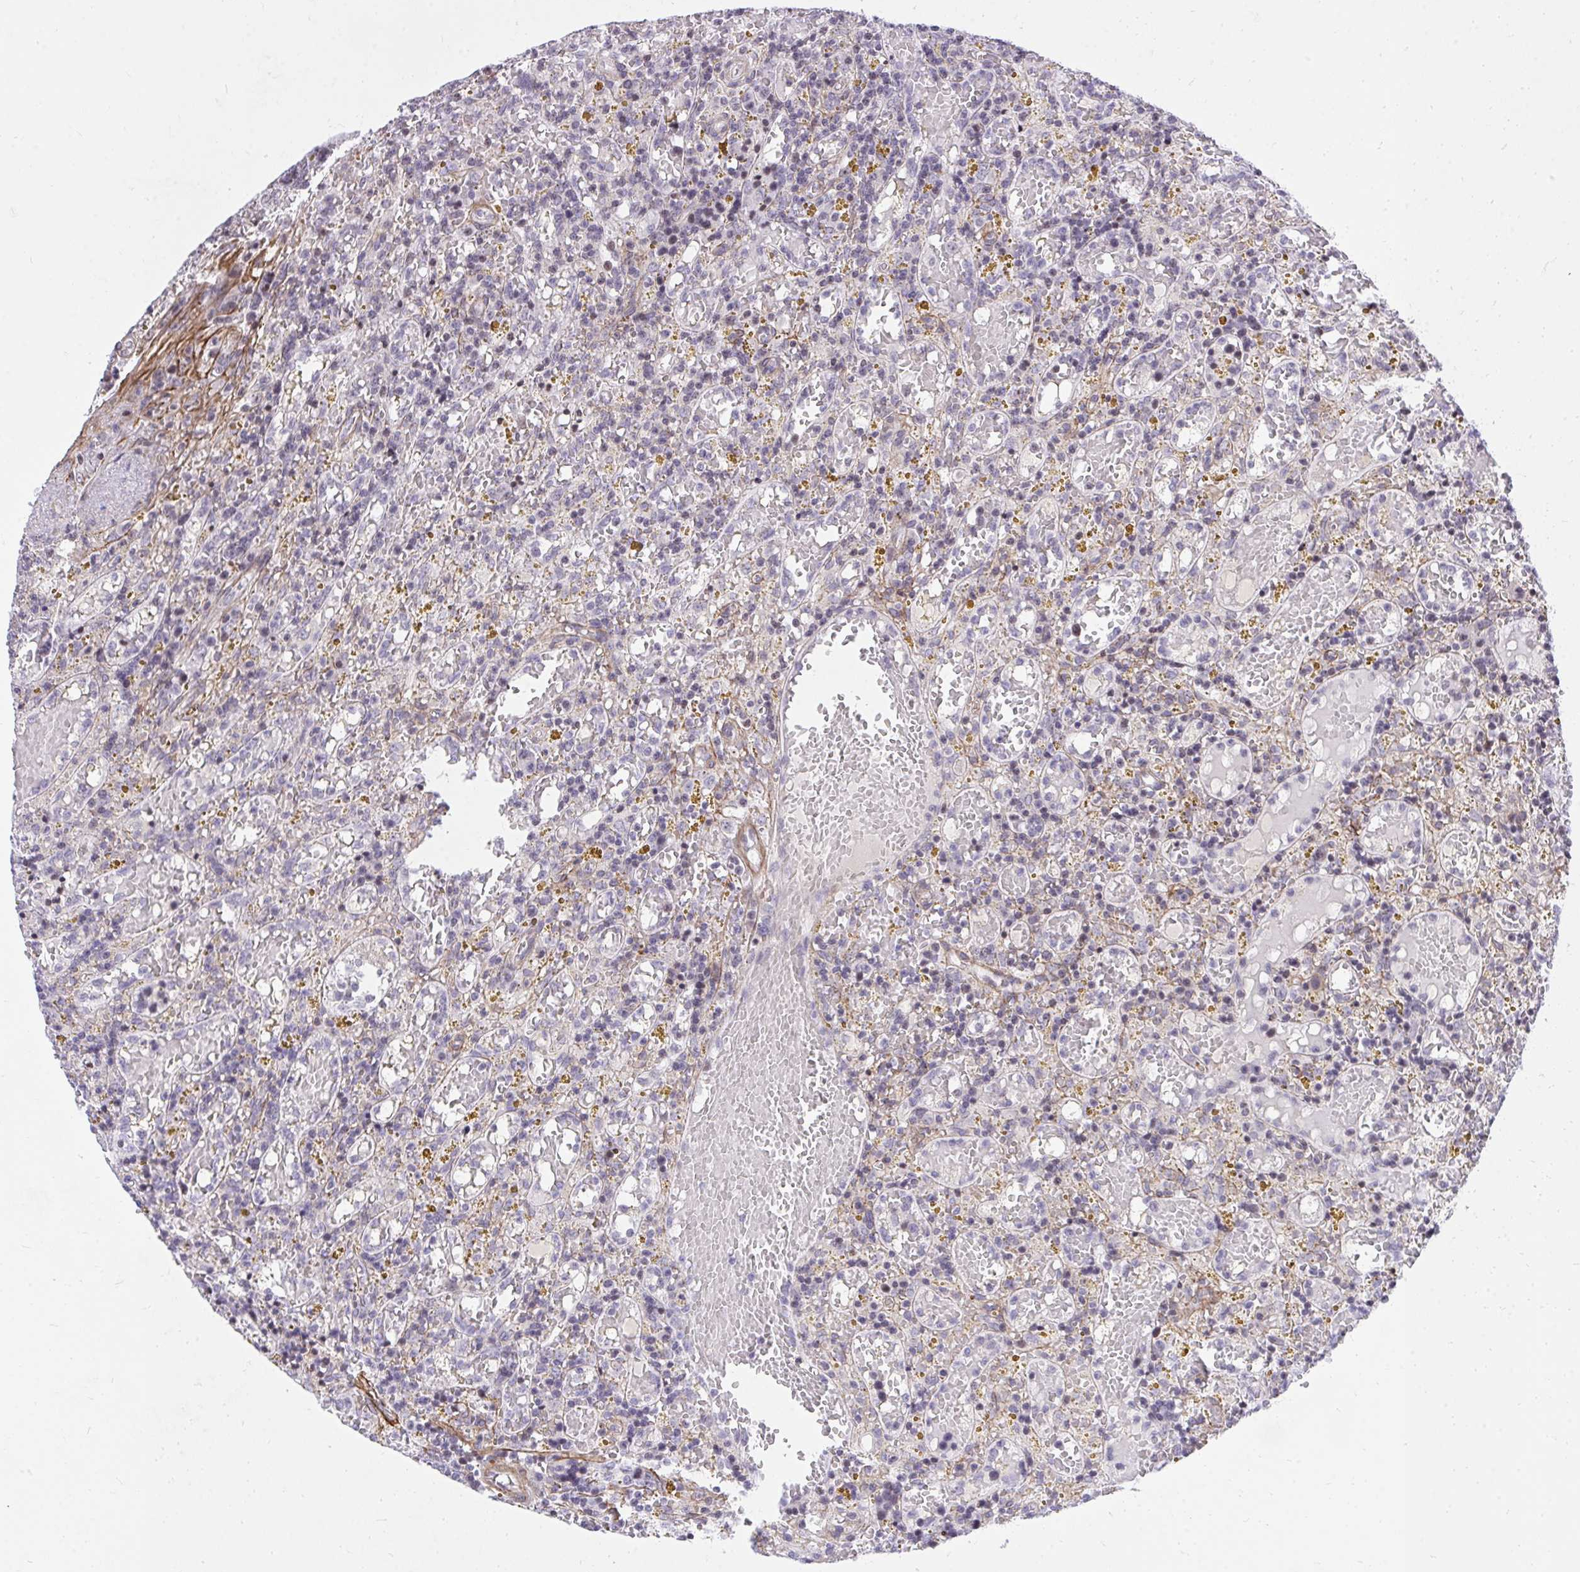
{"staining": {"intensity": "negative", "quantity": "none", "location": "none"}, "tissue": "lymphoma", "cell_type": "Tumor cells", "image_type": "cancer", "snomed": [{"axis": "morphology", "description": "Malignant lymphoma, non-Hodgkin's type, Low grade"}, {"axis": "topography", "description": "Spleen"}], "caption": "An image of human malignant lymphoma, non-Hodgkin's type (low-grade) is negative for staining in tumor cells.", "gene": "KCNN4", "patient": {"sex": "female", "age": 65}}